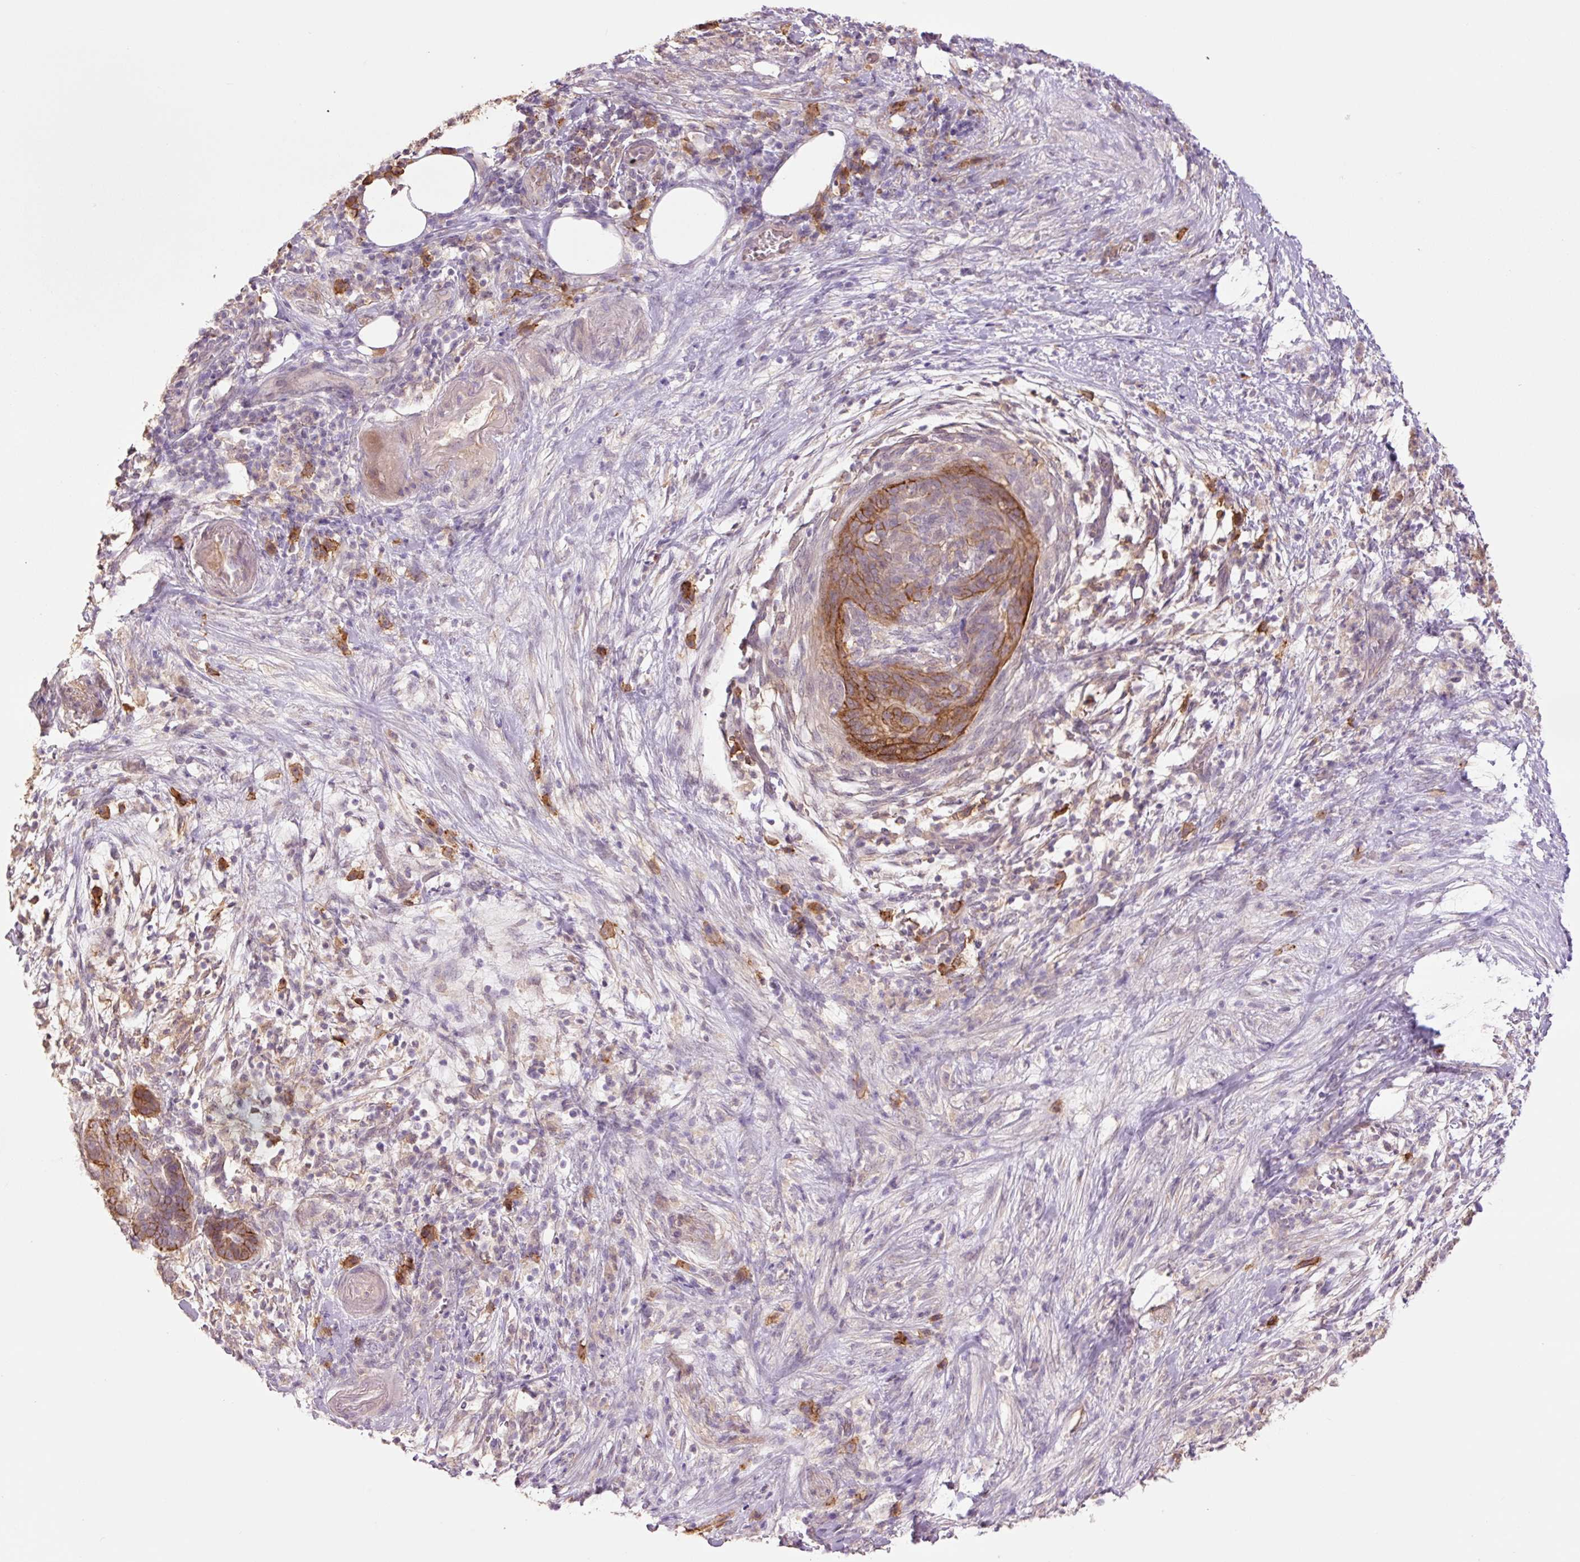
{"staining": {"intensity": "moderate", "quantity": ">75%", "location": "cytoplasmic/membranous"}, "tissue": "pancreatic cancer", "cell_type": "Tumor cells", "image_type": "cancer", "snomed": [{"axis": "morphology", "description": "Adenocarcinoma, NOS"}, {"axis": "topography", "description": "Pancreas"}], "caption": "Immunohistochemical staining of human pancreatic cancer exhibits medium levels of moderate cytoplasmic/membranous protein staining in about >75% of tumor cells. The protein of interest is stained brown, and the nuclei are stained in blue (DAB (3,3'-diaminobenzidine) IHC with brightfield microscopy, high magnification).", "gene": "SLC1A4", "patient": {"sex": "male", "age": 44}}